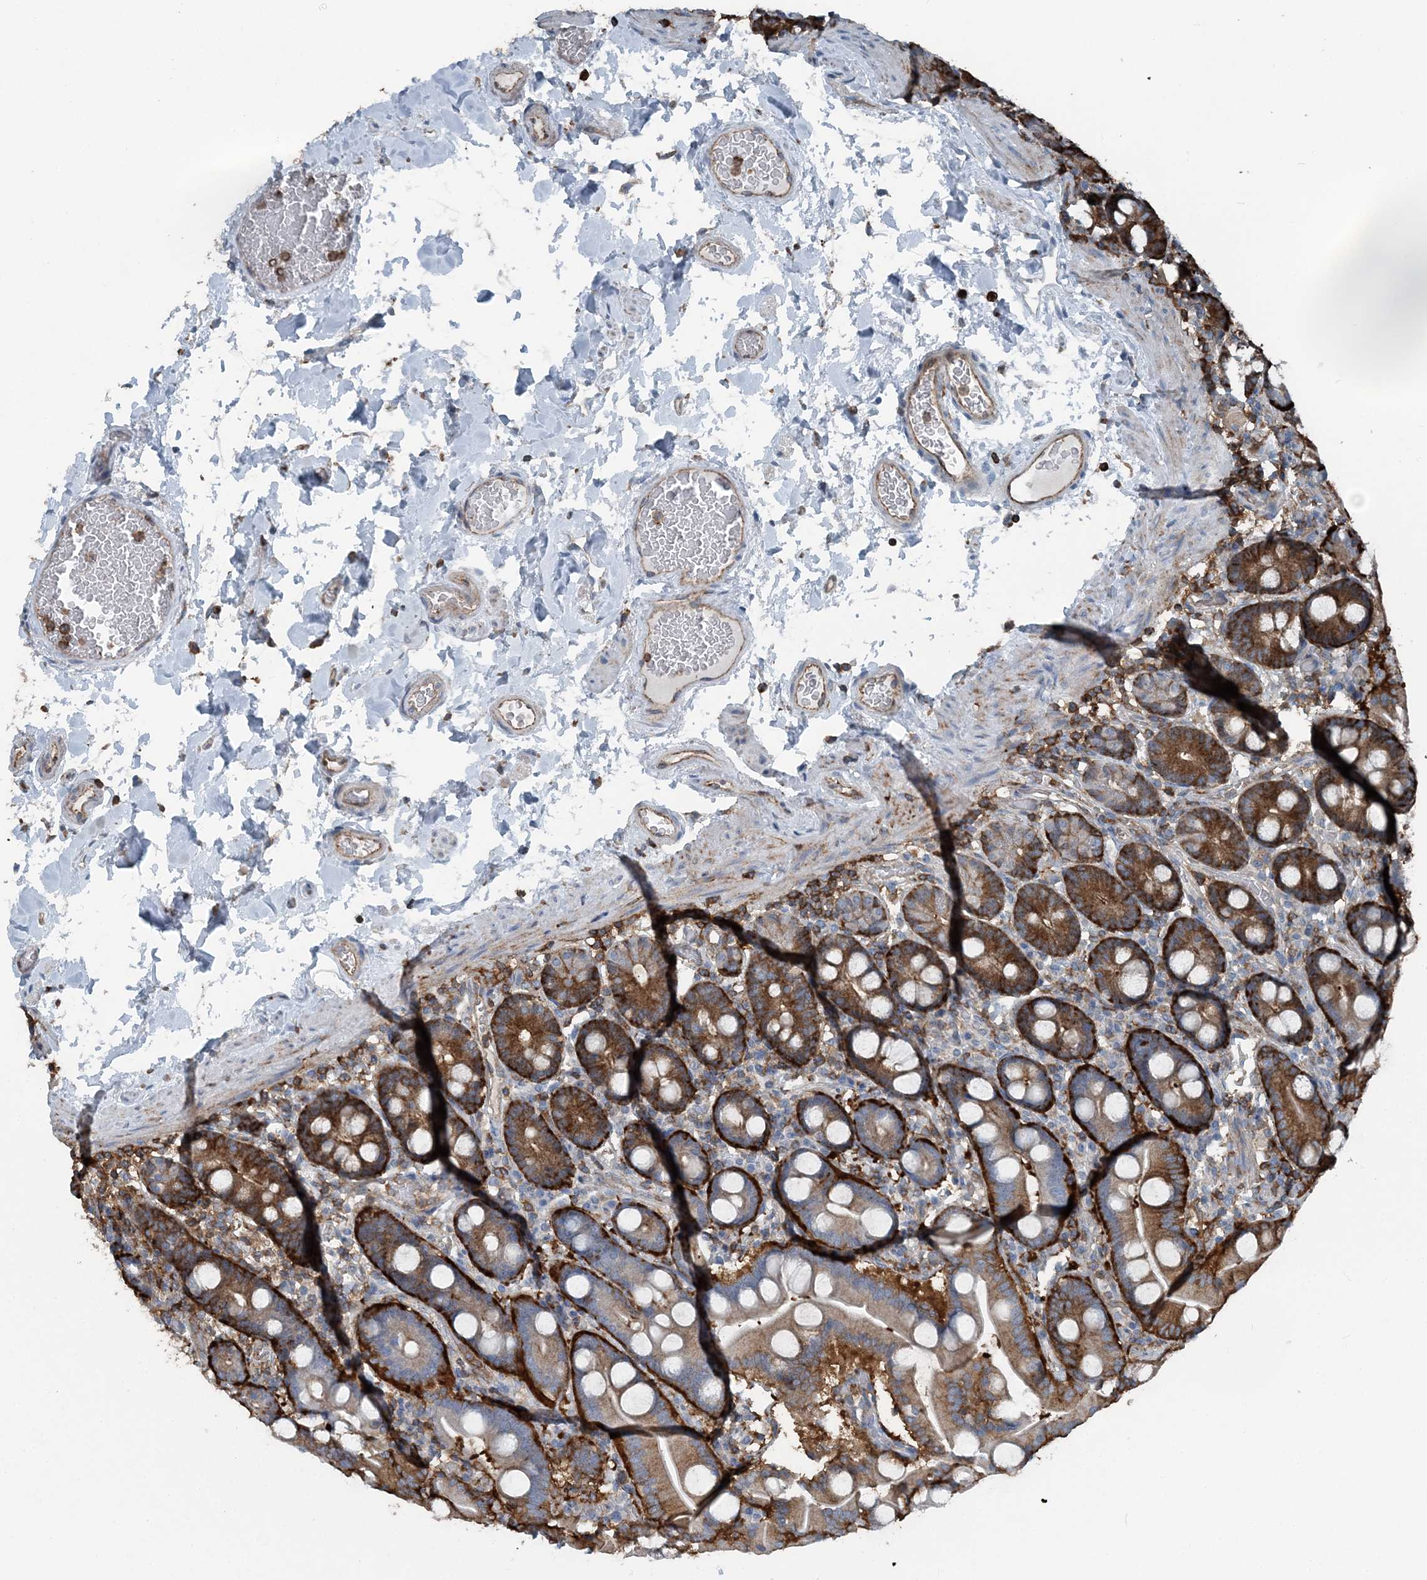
{"staining": {"intensity": "strong", "quantity": ">75%", "location": "cytoplasmic/membranous"}, "tissue": "duodenum", "cell_type": "Glandular cells", "image_type": "normal", "snomed": [{"axis": "morphology", "description": "Normal tissue, NOS"}, {"axis": "topography", "description": "Duodenum"}], "caption": "IHC micrograph of benign duodenum: duodenum stained using IHC displays high levels of strong protein expression localized specifically in the cytoplasmic/membranous of glandular cells, appearing as a cytoplasmic/membranous brown color.", "gene": "CFL1", "patient": {"sex": "male", "age": 55}}